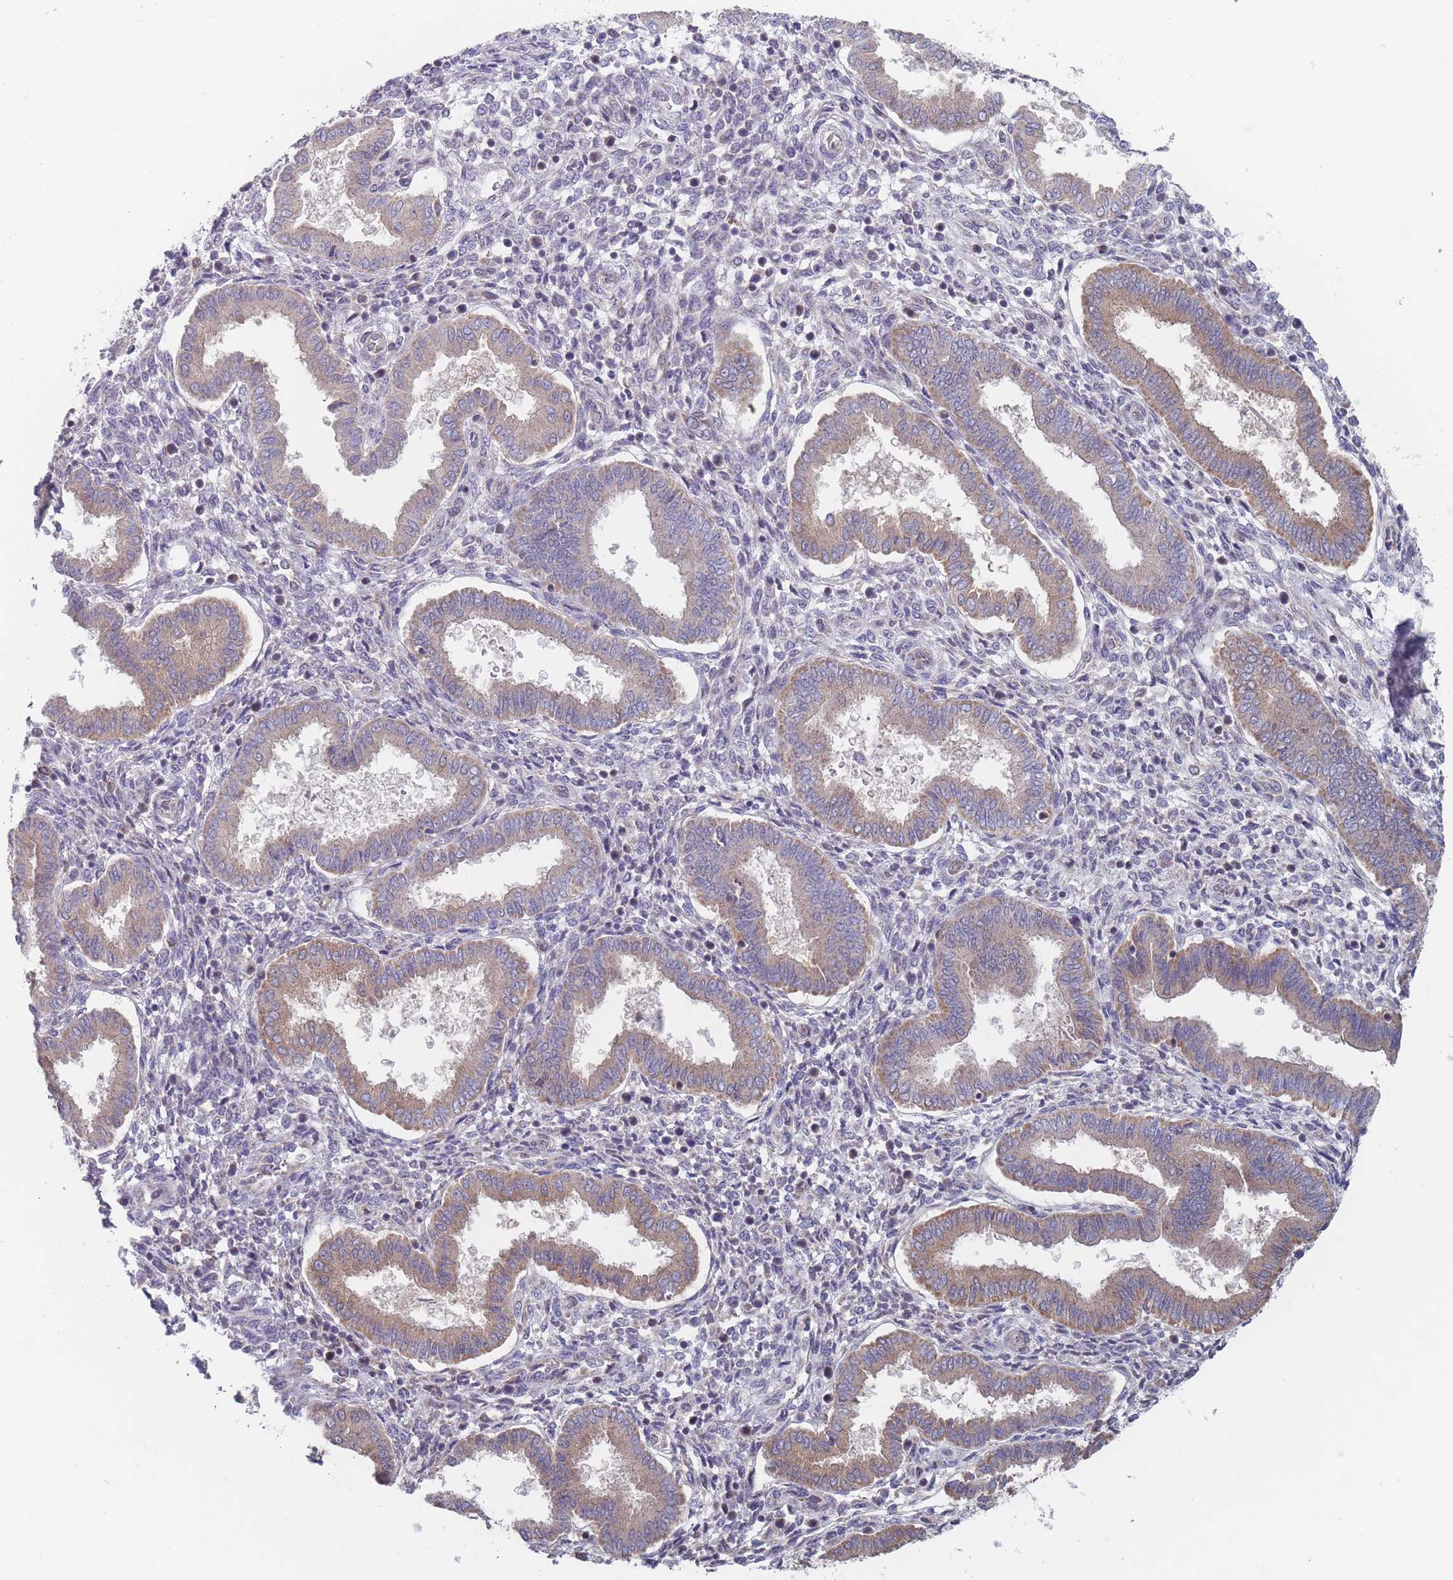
{"staining": {"intensity": "negative", "quantity": "none", "location": "none"}, "tissue": "endometrium", "cell_type": "Cells in endometrial stroma", "image_type": "normal", "snomed": [{"axis": "morphology", "description": "Normal tissue, NOS"}, {"axis": "topography", "description": "Endometrium"}], "caption": "This micrograph is of normal endometrium stained with immunohistochemistry to label a protein in brown with the nuclei are counter-stained blue. There is no staining in cells in endometrial stroma. (DAB immunohistochemistry with hematoxylin counter stain).", "gene": "PEX7", "patient": {"sex": "female", "age": 24}}